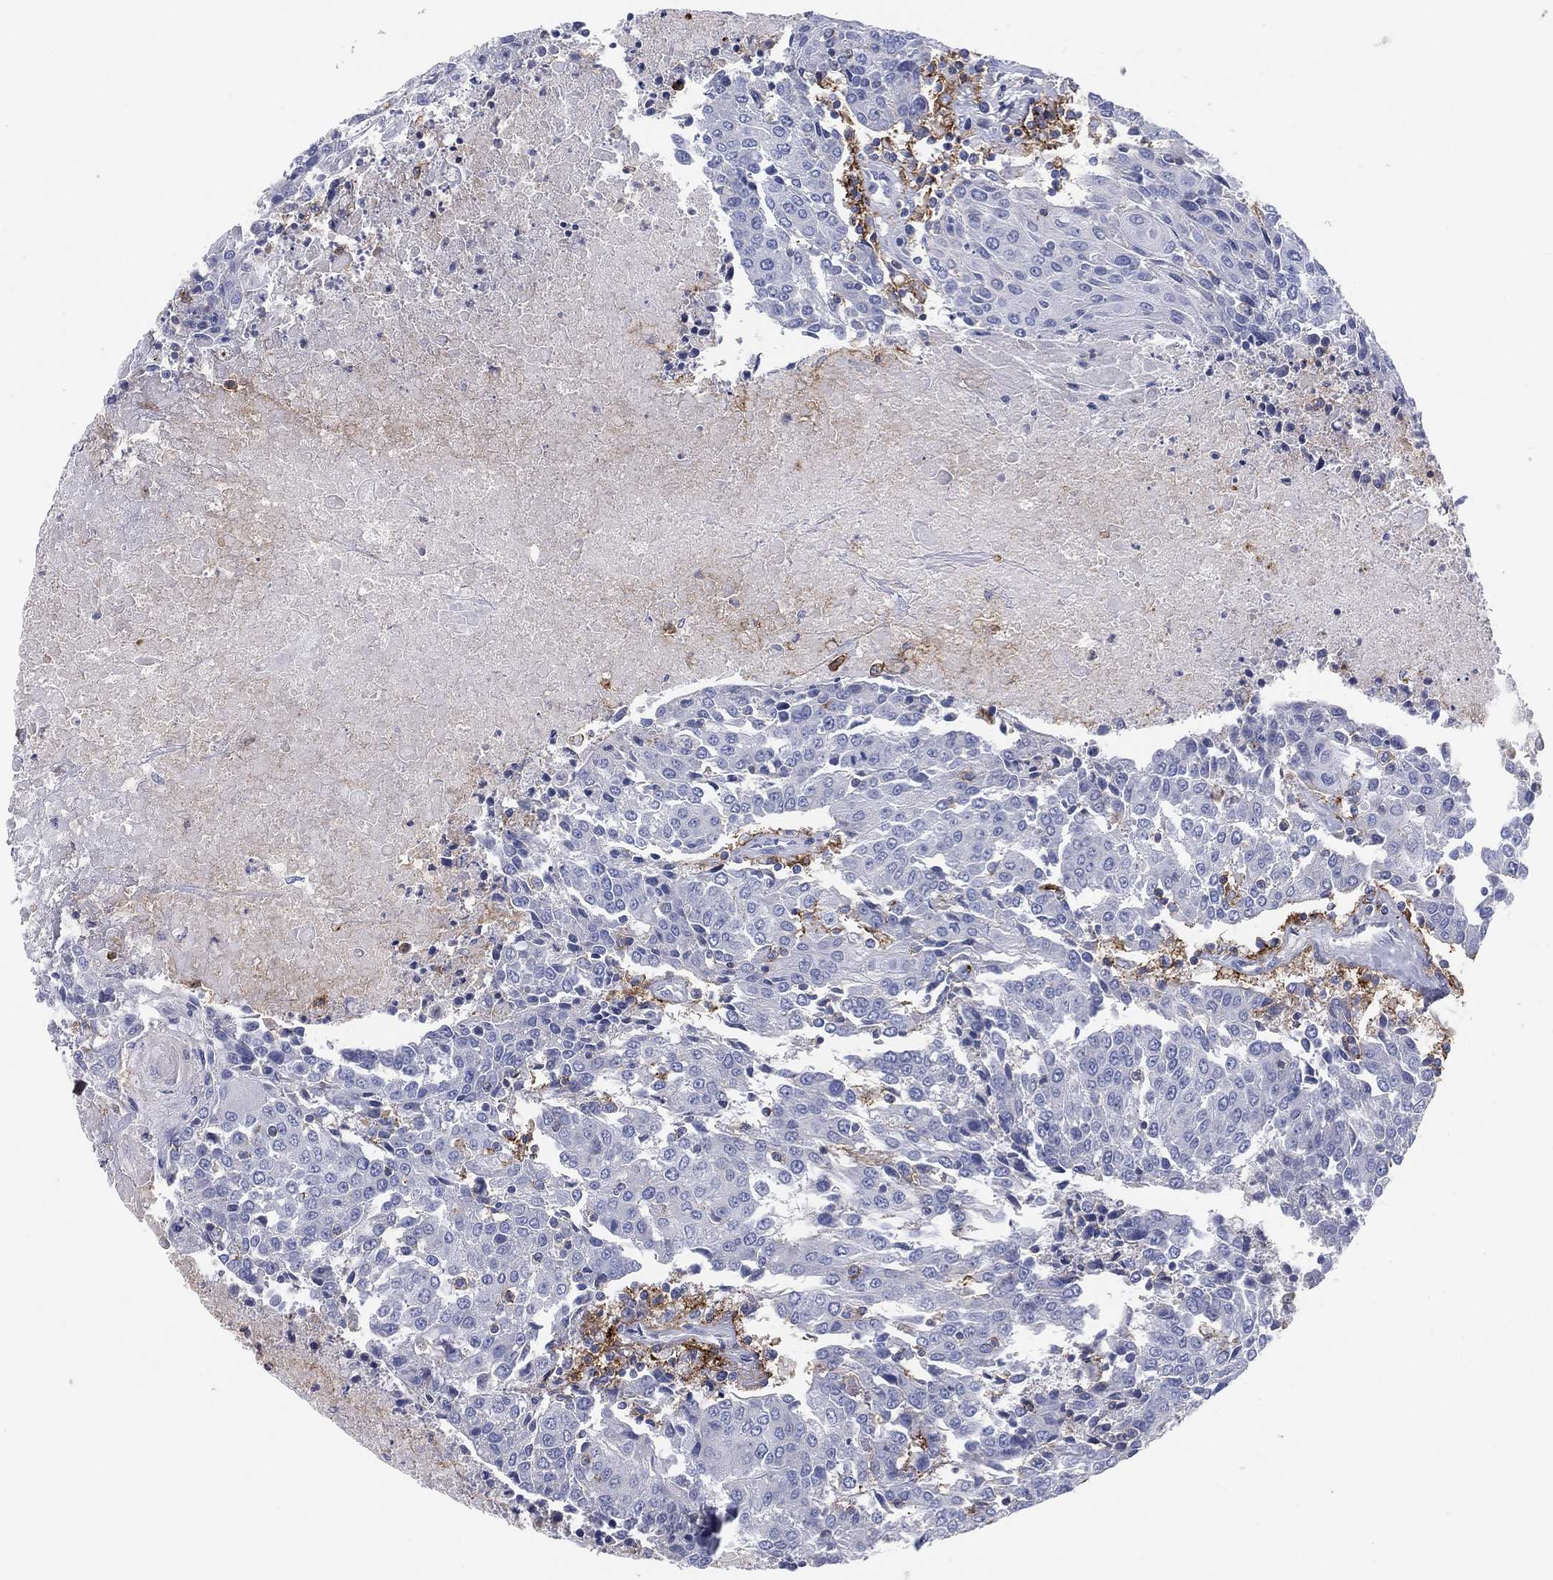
{"staining": {"intensity": "negative", "quantity": "none", "location": "none"}, "tissue": "urothelial cancer", "cell_type": "Tumor cells", "image_type": "cancer", "snomed": [{"axis": "morphology", "description": "Urothelial carcinoma, High grade"}, {"axis": "topography", "description": "Urinary bladder"}], "caption": "Urothelial carcinoma (high-grade) was stained to show a protein in brown. There is no significant staining in tumor cells. (Immunohistochemistry, brightfield microscopy, high magnification).", "gene": "SELPLG", "patient": {"sex": "female", "age": 85}}